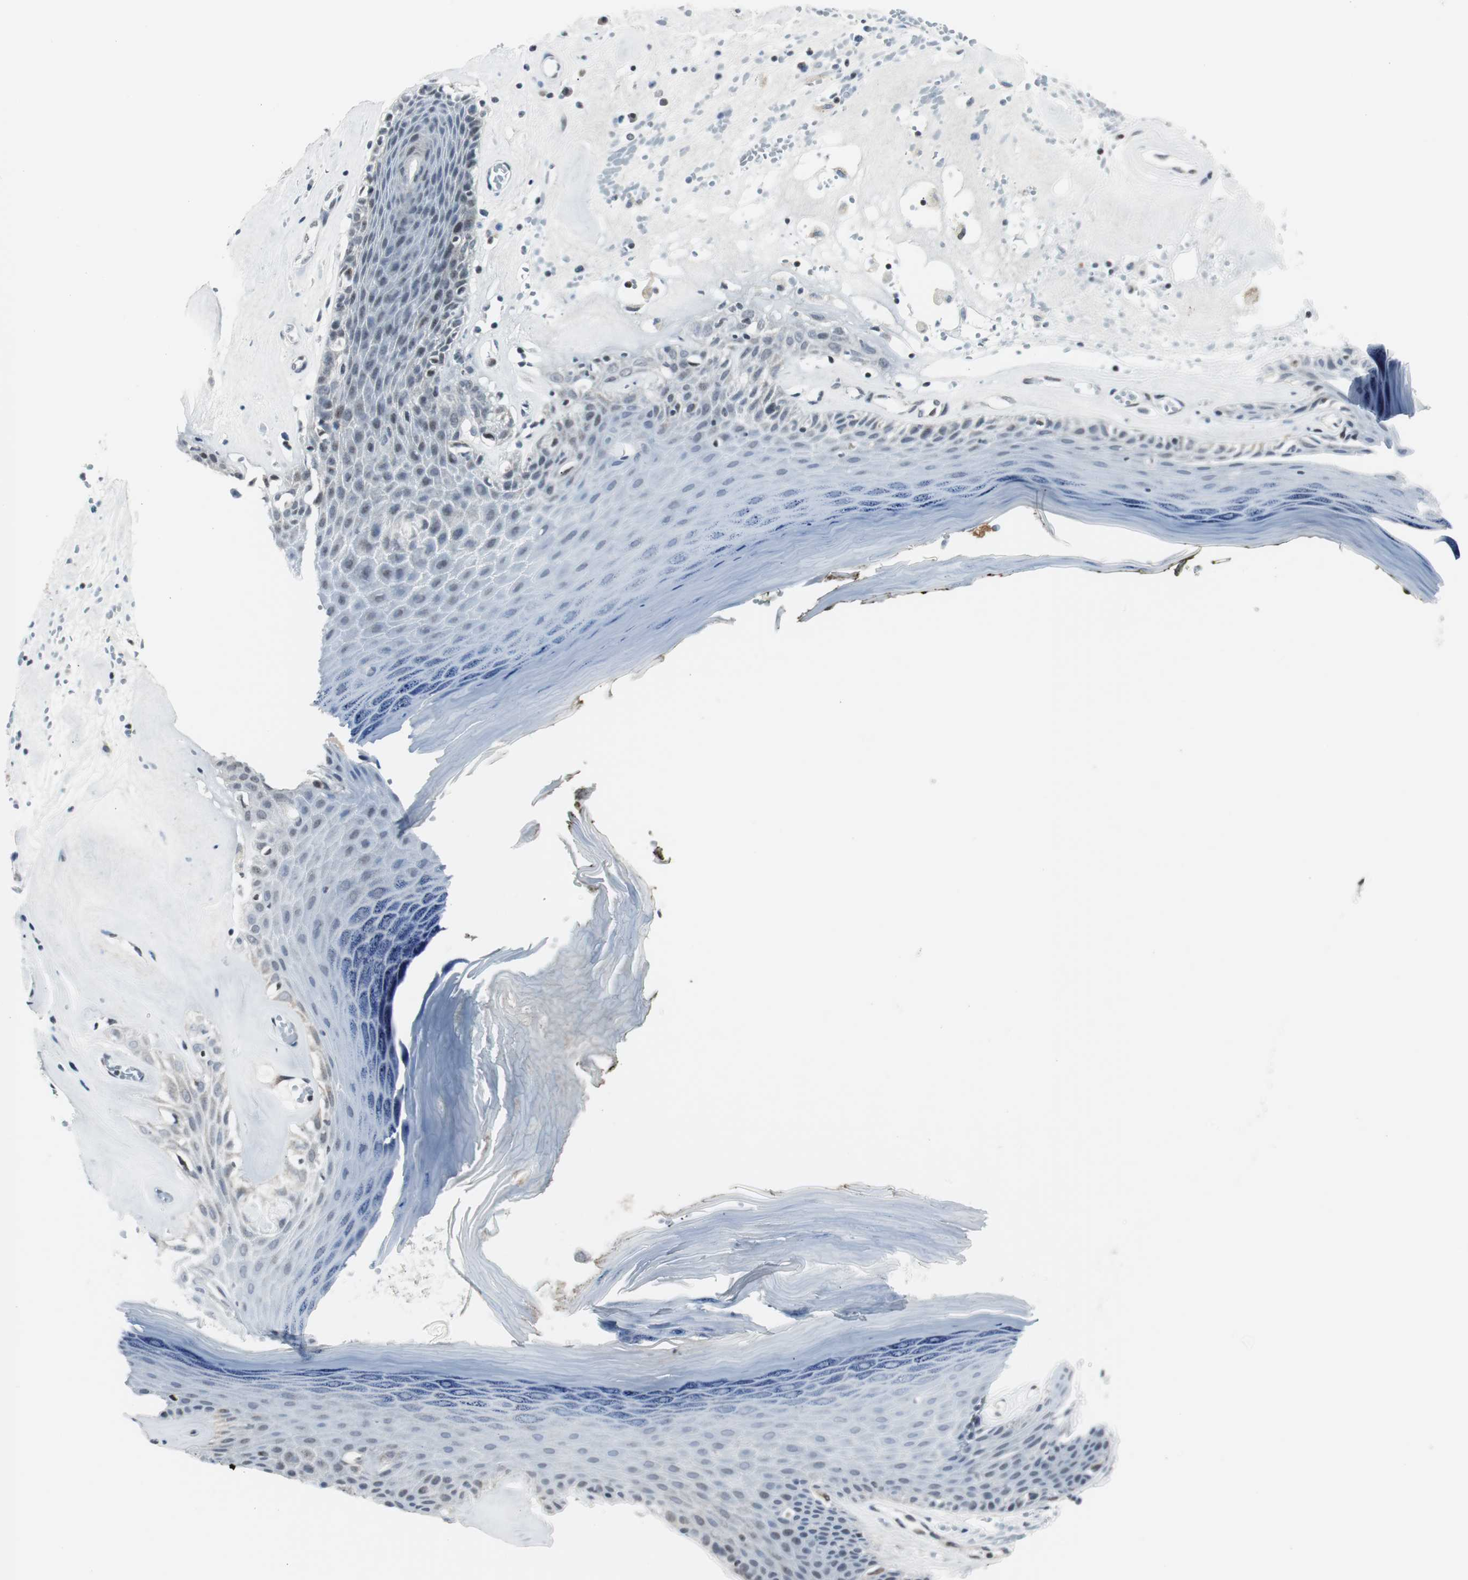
{"staining": {"intensity": "weak", "quantity": "<25%", "location": "nuclear"}, "tissue": "skin", "cell_type": "Epidermal cells", "image_type": "normal", "snomed": [{"axis": "morphology", "description": "Normal tissue, NOS"}, {"axis": "morphology", "description": "Inflammation, NOS"}, {"axis": "topography", "description": "Vulva"}], "caption": "This photomicrograph is of benign skin stained with immunohistochemistry to label a protein in brown with the nuclei are counter-stained blue. There is no positivity in epidermal cells.", "gene": "MTA1", "patient": {"sex": "female", "age": 84}}